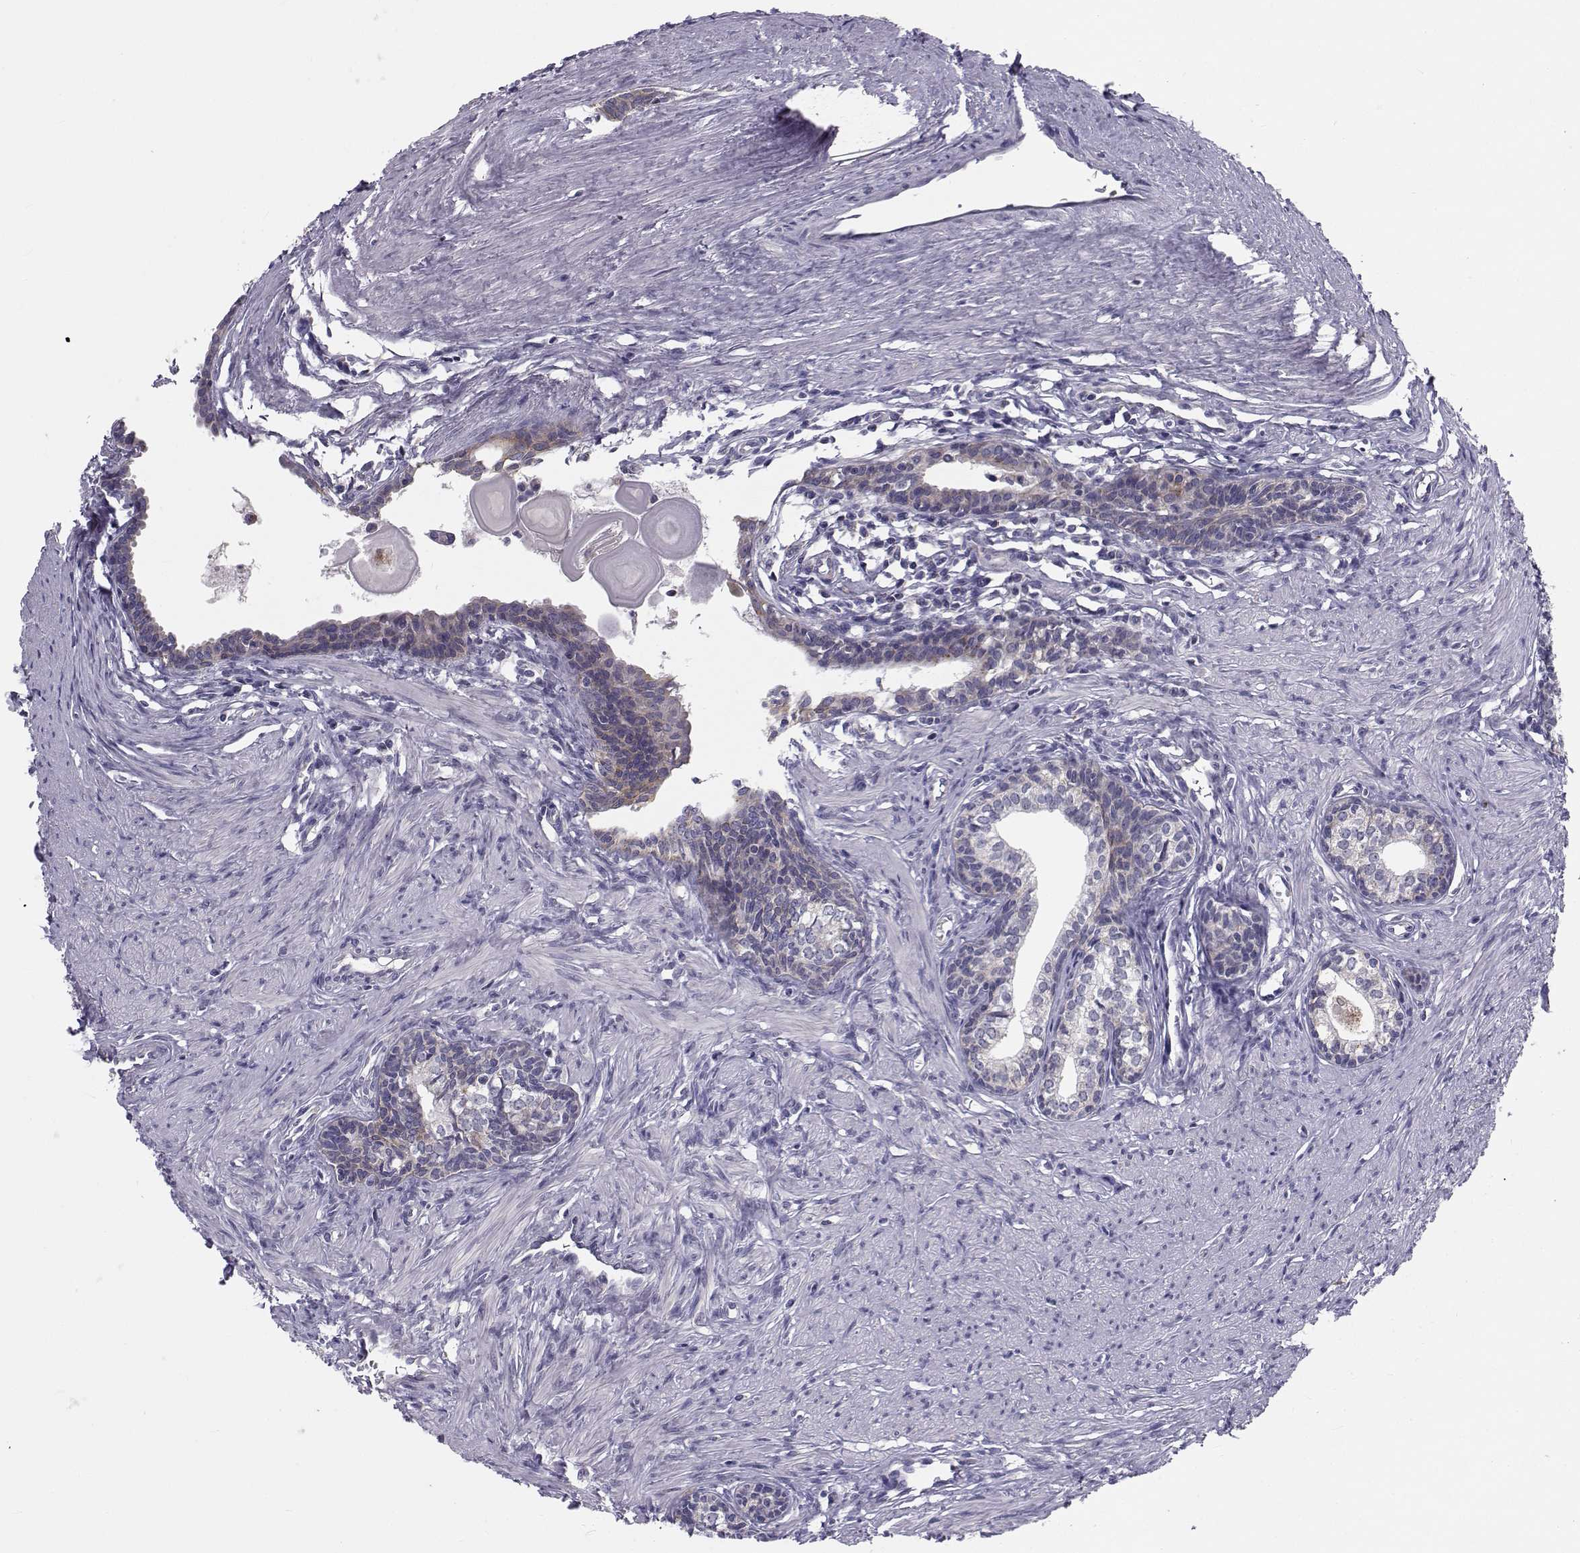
{"staining": {"intensity": "negative", "quantity": "none", "location": "none"}, "tissue": "prostate", "cell_type": "Glandular cells", "image_type": "normal", "snomed": [{"axis": "morphology", "description": "Normal tissue, NOS"}, {"axis": "topography", "description": "Prostate"}], "caption": "This is an immunohistochemistry histopathology image of unremarkable human prostate. There is no expression in glandular cells.", "gene": "ANGPT1", "patient": {"sex": "male", "age": 60}}